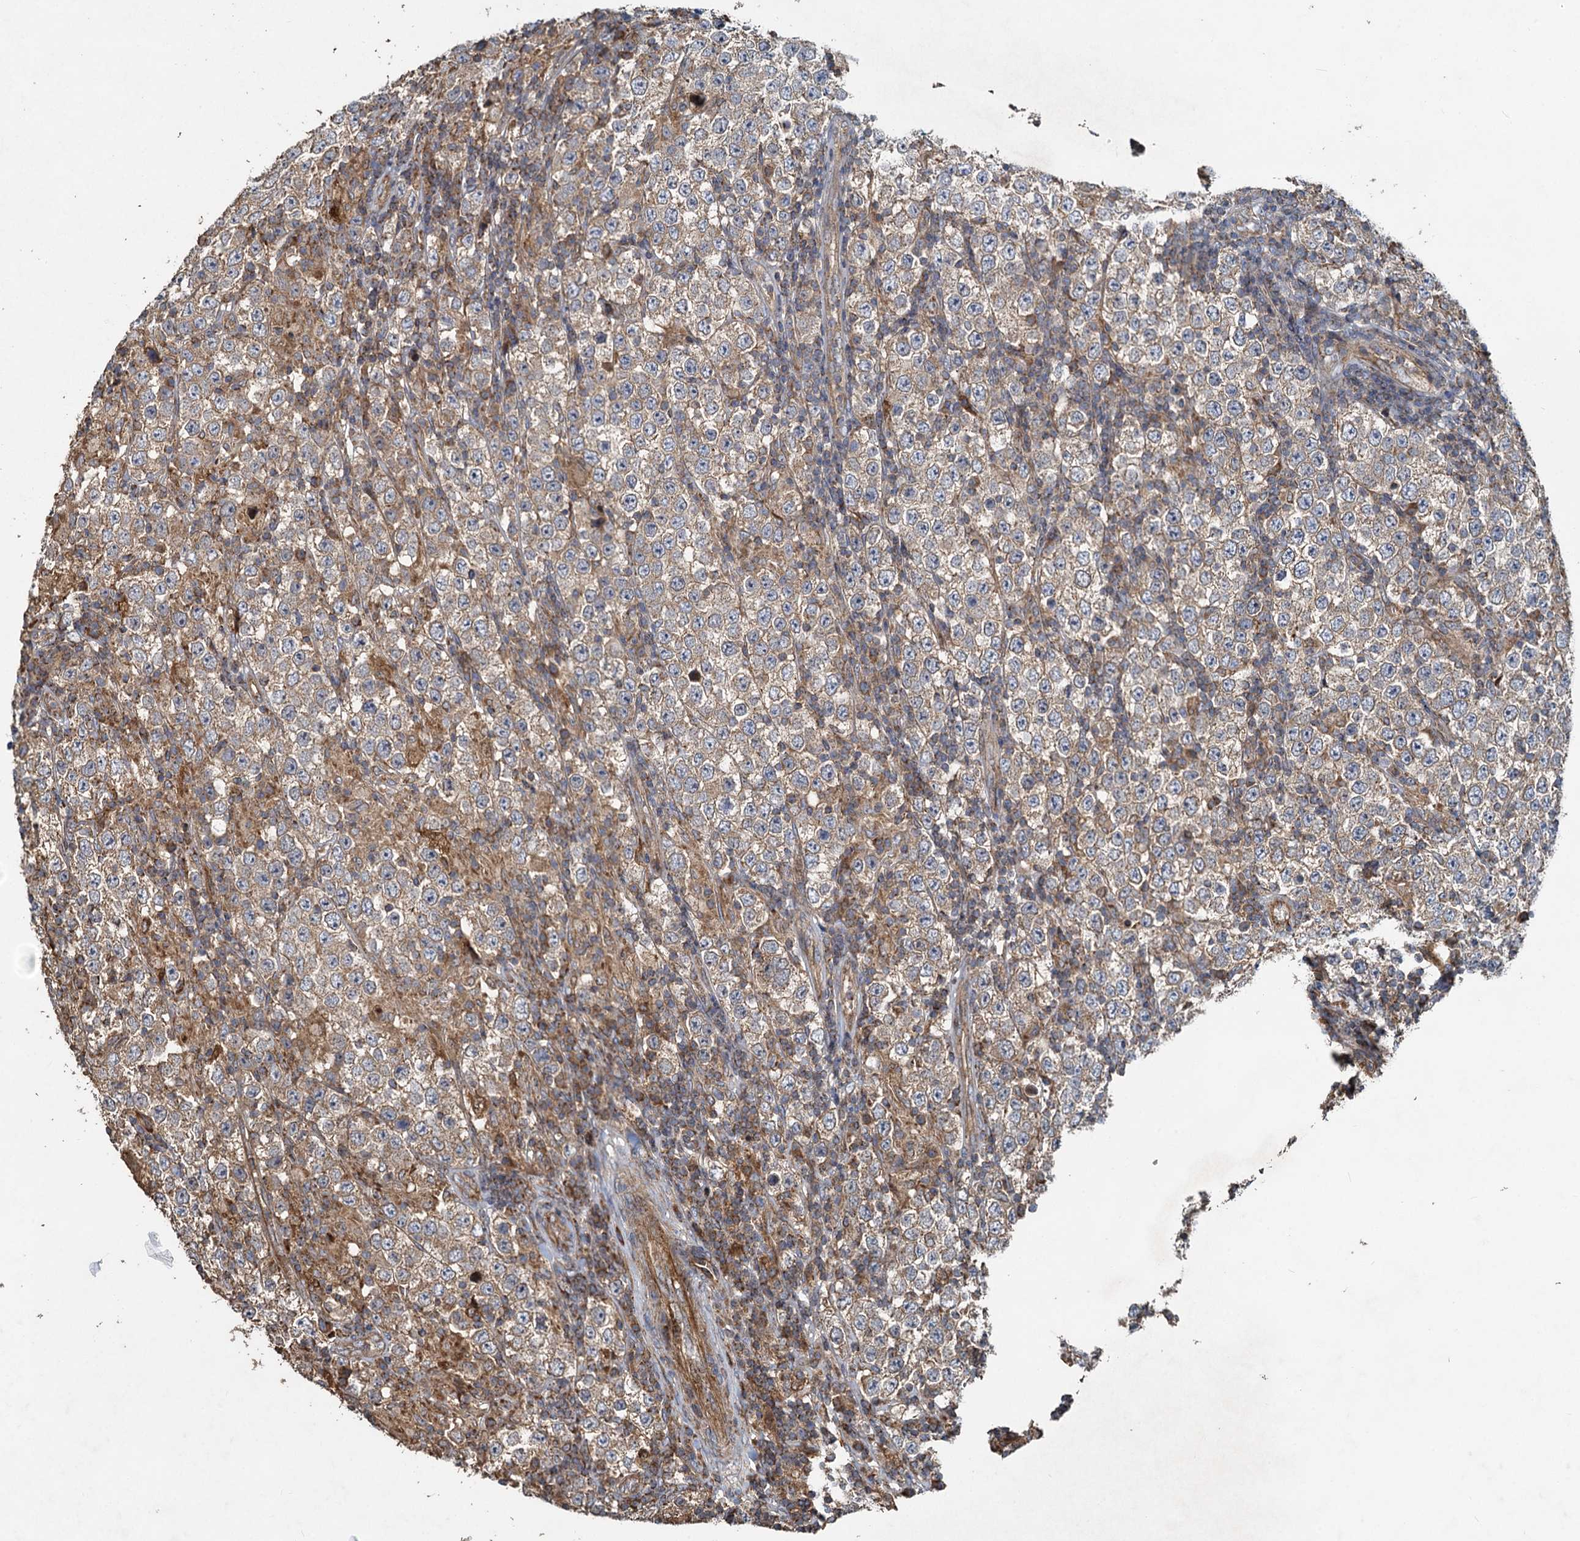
{"staining": {"intensity": "moderate", "quantity": ">75%", "location": "cytoplasmic/membranous"}, "tissue": "testis cancer", "cell_type": "Tumor cells", "image_type": "cancer", "snomed": [{"axis": "morphology", "description": "Normal tissue, NOS"}, {"axis": "morphology", "description": "Urothelial carcinoma, High grade"}, {"axis": "morphology", "description": "Seminoma, NOS"}, {"axis": "morphology", "description": "Carcinoma, Embryonal, NOS"}, {"axis": "topography", "description": "Urinary bladder"}, {"axis": "topography", "description": "Testis"}], "caption": "Immunohistochemical staining of testis seminoma demonstrates moderate cytoplasmic/membranous protein positivity in about >75% of tumor cells.", "gene": "SDS", "patient": {"sex": "male", "age": 41}}